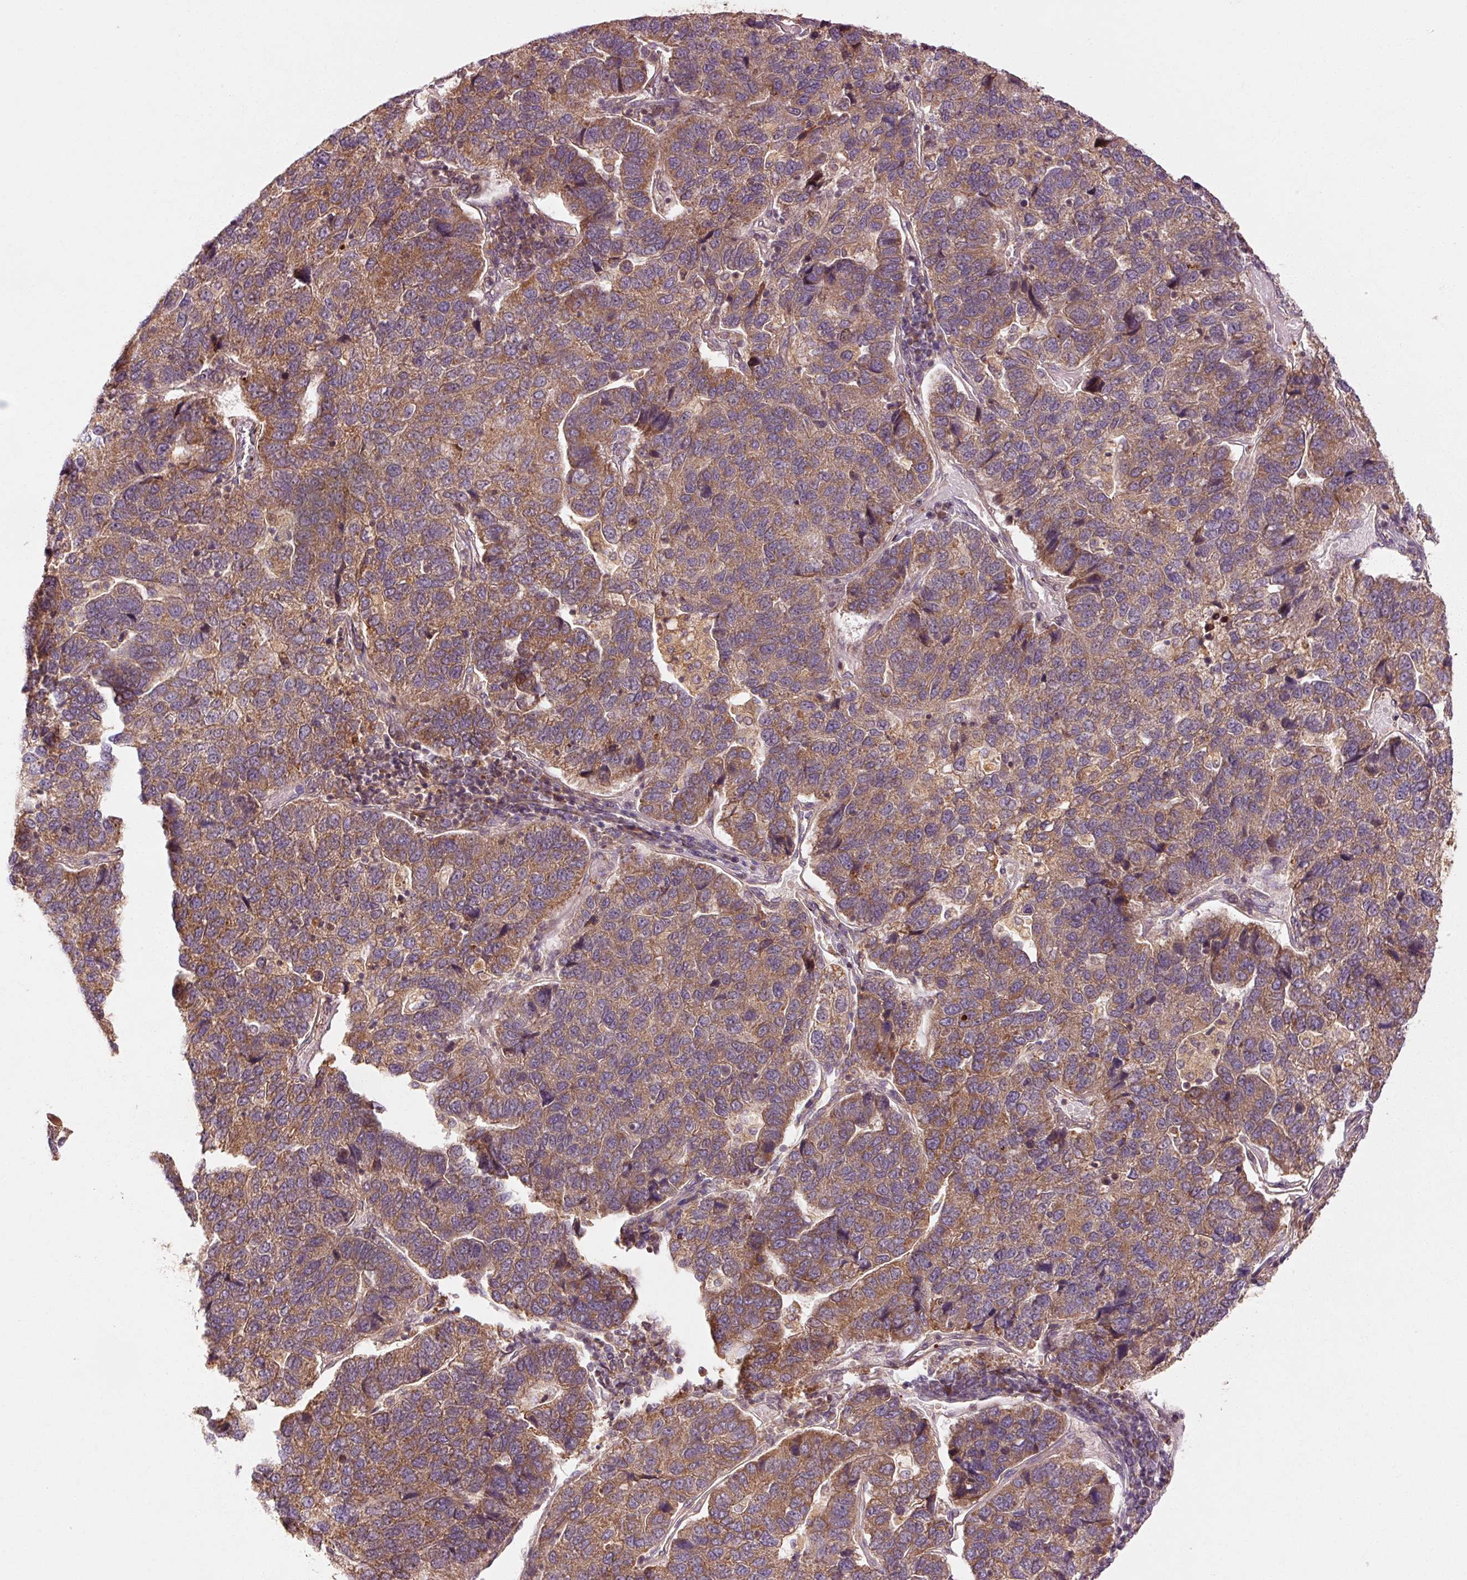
{"staining": {"intensity": "moderate", "quantity": ">75%", "location": "cytoplasmic/membranous"}, "tissue": "pancreatic cancer", "cell_type": "Tumor cells", "image_type": "cancer", "snomed": [{"axis": "morphology", "description": "Adenocarcinoma, NOS"}, {"axis": "topography", "description": "Pancreas"}], "caption": "The histopathology image demonstrates a brown stain indicating the presence of a protein in the cytoplasmic/membranous of tumor cells in pancreatic cancer (adenocarcinoma).", "gene": "CTNNA1", "patient": {"sex": "female", "age": 61}}